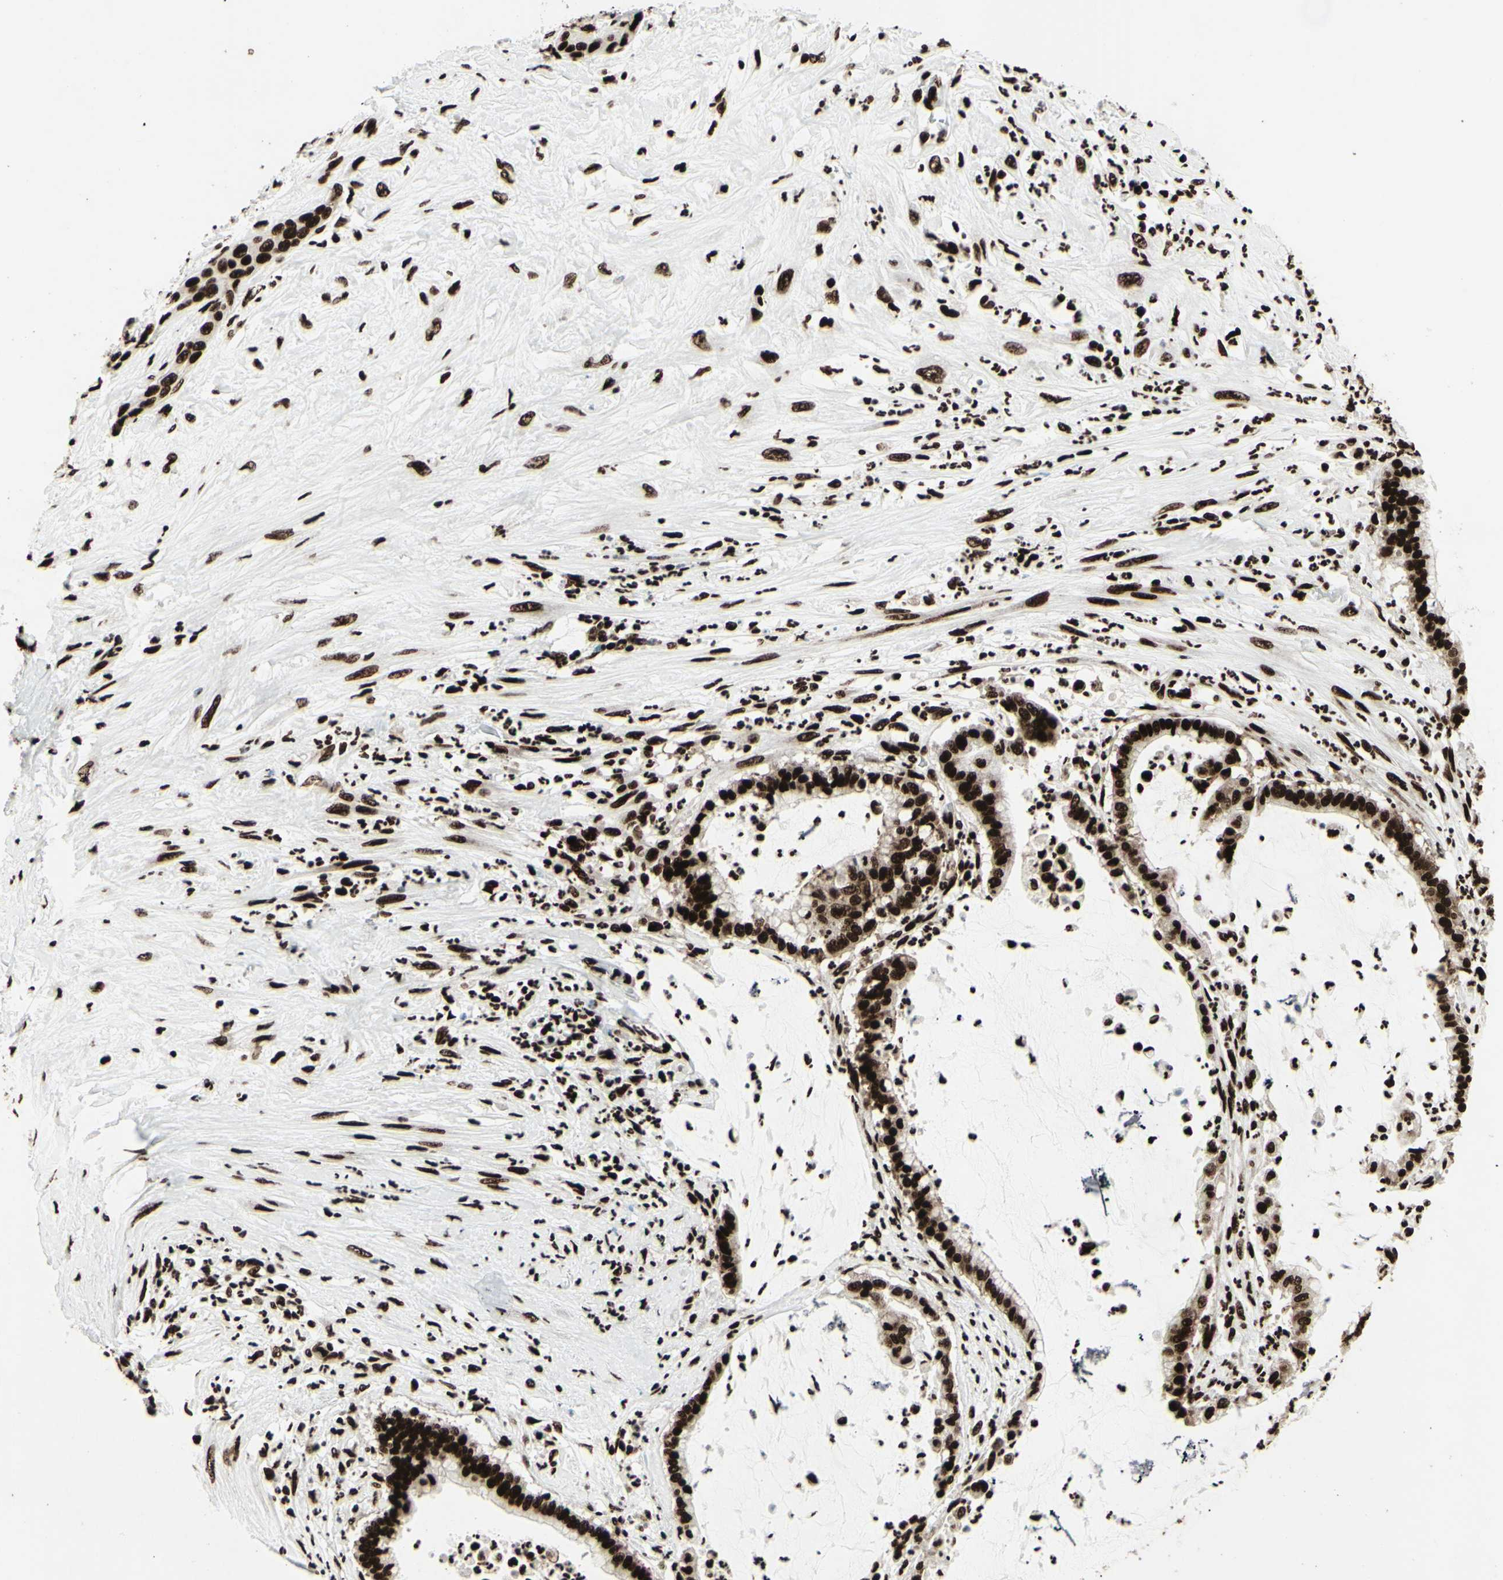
{"staining": {"intensity": "strong", "quantity": ">75%", "location": "nuclear"}, "tissue": "pancreatic cancer", "cell_type": "Tumor cells", "image_type": "cancer", "snomed": [{"axis": "morphology", "description": "Adenocarcinoma, NOS"}, {"axis": "topography", "description": "Pancreas"}], "caption": "A brown stain labels strong nuclear expression of a protein in adenocarcinoma (pancreatic) tumor cells. The staining is performed using DAB brown chromogen to label protein expression. The nuclei are counter-stained blue using hematoxylin.", "gene": "U2AF2", "patient": {"sex": "male", "age": 41}}